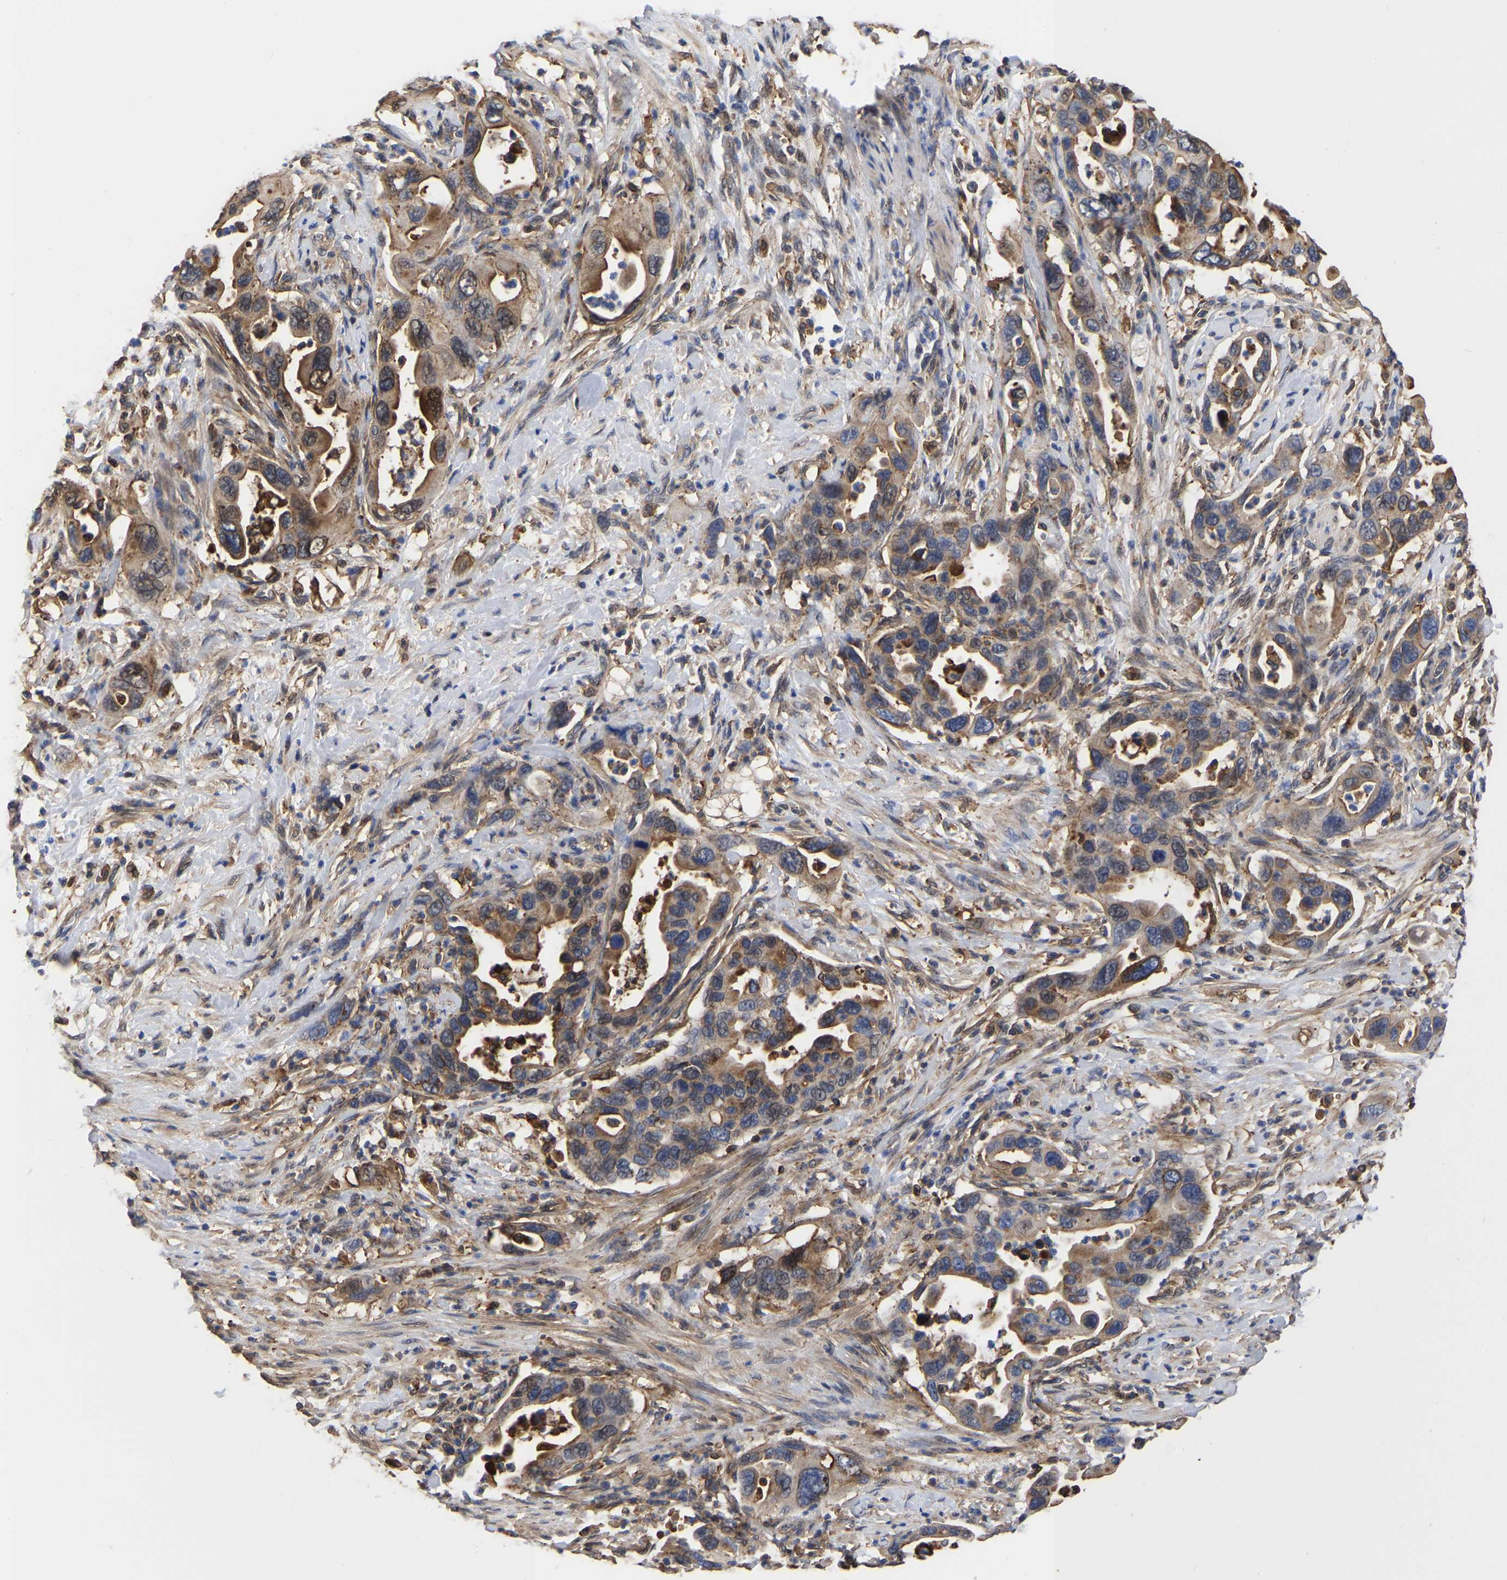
{"staining": {"intensity": "moderate", "quantity": ">75%", "location": "cytoplasmic/membranous"}, "tissue": "pancreatic cancer", "cell_type": "Tumor cells", "image_type": "cancer", "snomed": [{"axis": "morphology", "description": "Adenocarcinoma, NOS"}, {"axis": "topography", "description": "Pancreas"}], "caption": "Immunohistochemistry histopathology image of neoplastic tissue: pancreatic cancer (adenocarcinoma) stained using immunohistochemistry exhibits medium levels of moderate protein expression localized specifically in the cytoplasmic/membranous of tumor cells, appearing as a cytoplasmic/membranous brown color.", "gene": "LIF", "patient": {"sex": "female", "age": 70}}